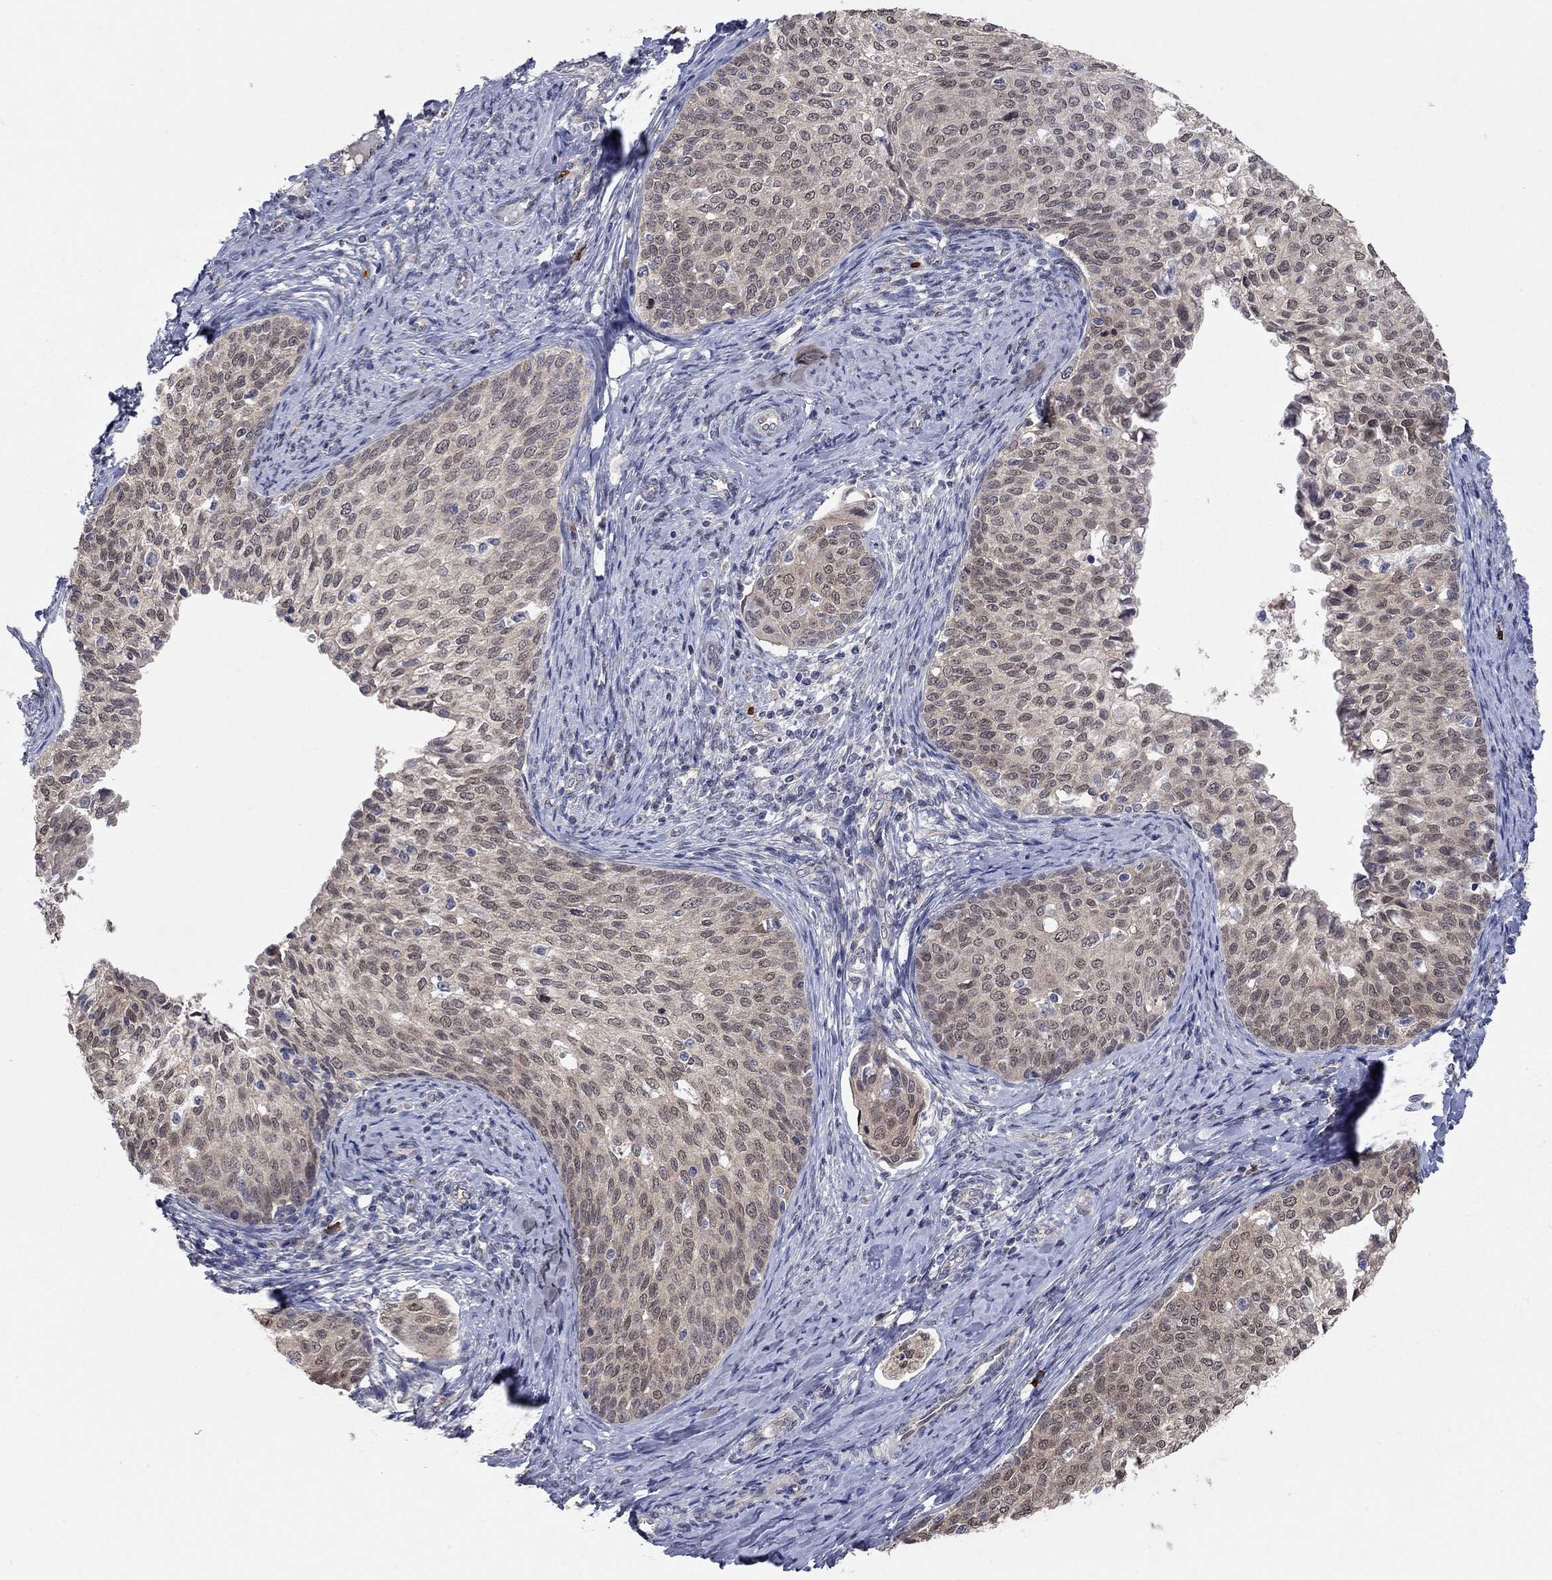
{"staining": {"intensity": "weak", "quantity": ">75%", "location": "cytoplasmic/membranous"}, "tissue": "cervical cancer", "cell_type": "Tumor cells", "image_type": "cancer", "snomed": [{"axis": "morphology", "description": "Squamous cell carcinoma, NOS"}, {"axis": "topography", "description": "Cervix"}], "caption": "An IHC histopathology image of neoplastic tissue is shown. Protein staining in brown shows weak cytoplasmic/membranous positivity in squamous cell carcinoma (cervical) within tumor cells. The staining was performed using DAB to visualize the protein expression in brown, while the nuclei were stained in blue with hematoxylin (Magnification: 20x).", "gene": "WASF3", "patient": {"sex": "female", "age": 51}}